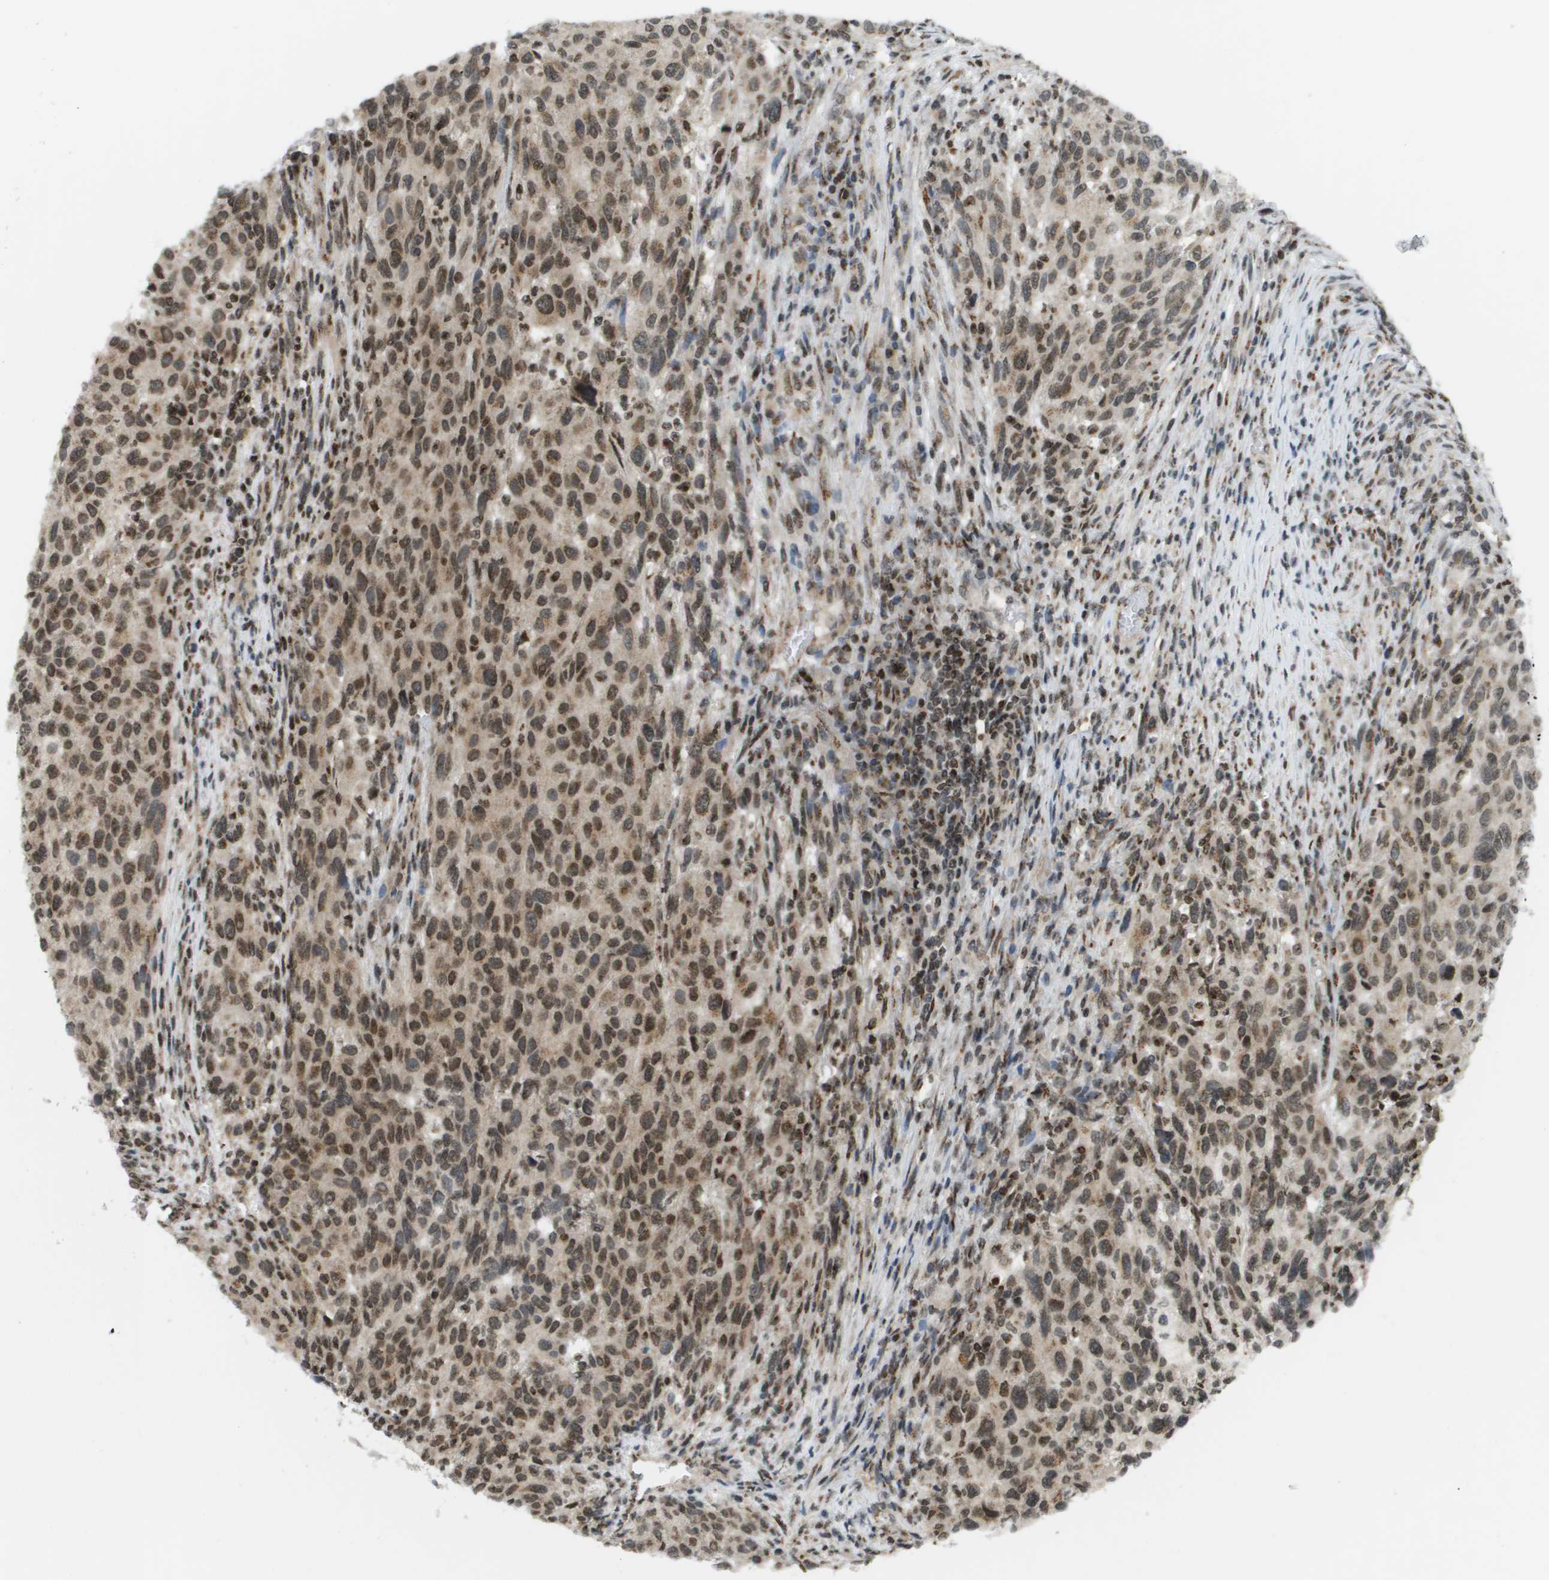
{"staining": {"intensity": "moderate", "quantity": ">75%", "location": "cytoplasmic/membranous,nuclear"}, "tissue": "melanoma", "cell_type": "Tumor cells", "image_type": "cancer", "snomed": [{"axis": "morphology", "description": "Malignant melanoma, Metastatic site"}, {"axis": "topography", "description": "Lymph node"}], "caption": "Melanoma was stained to show a protein in brown. There is medium levels of moderate cytoplasmic/membranous and nuclear positivity in about >75% of tumor cells.", "gene": "EVC", "patient": {"sex": "male", "age": 61}}